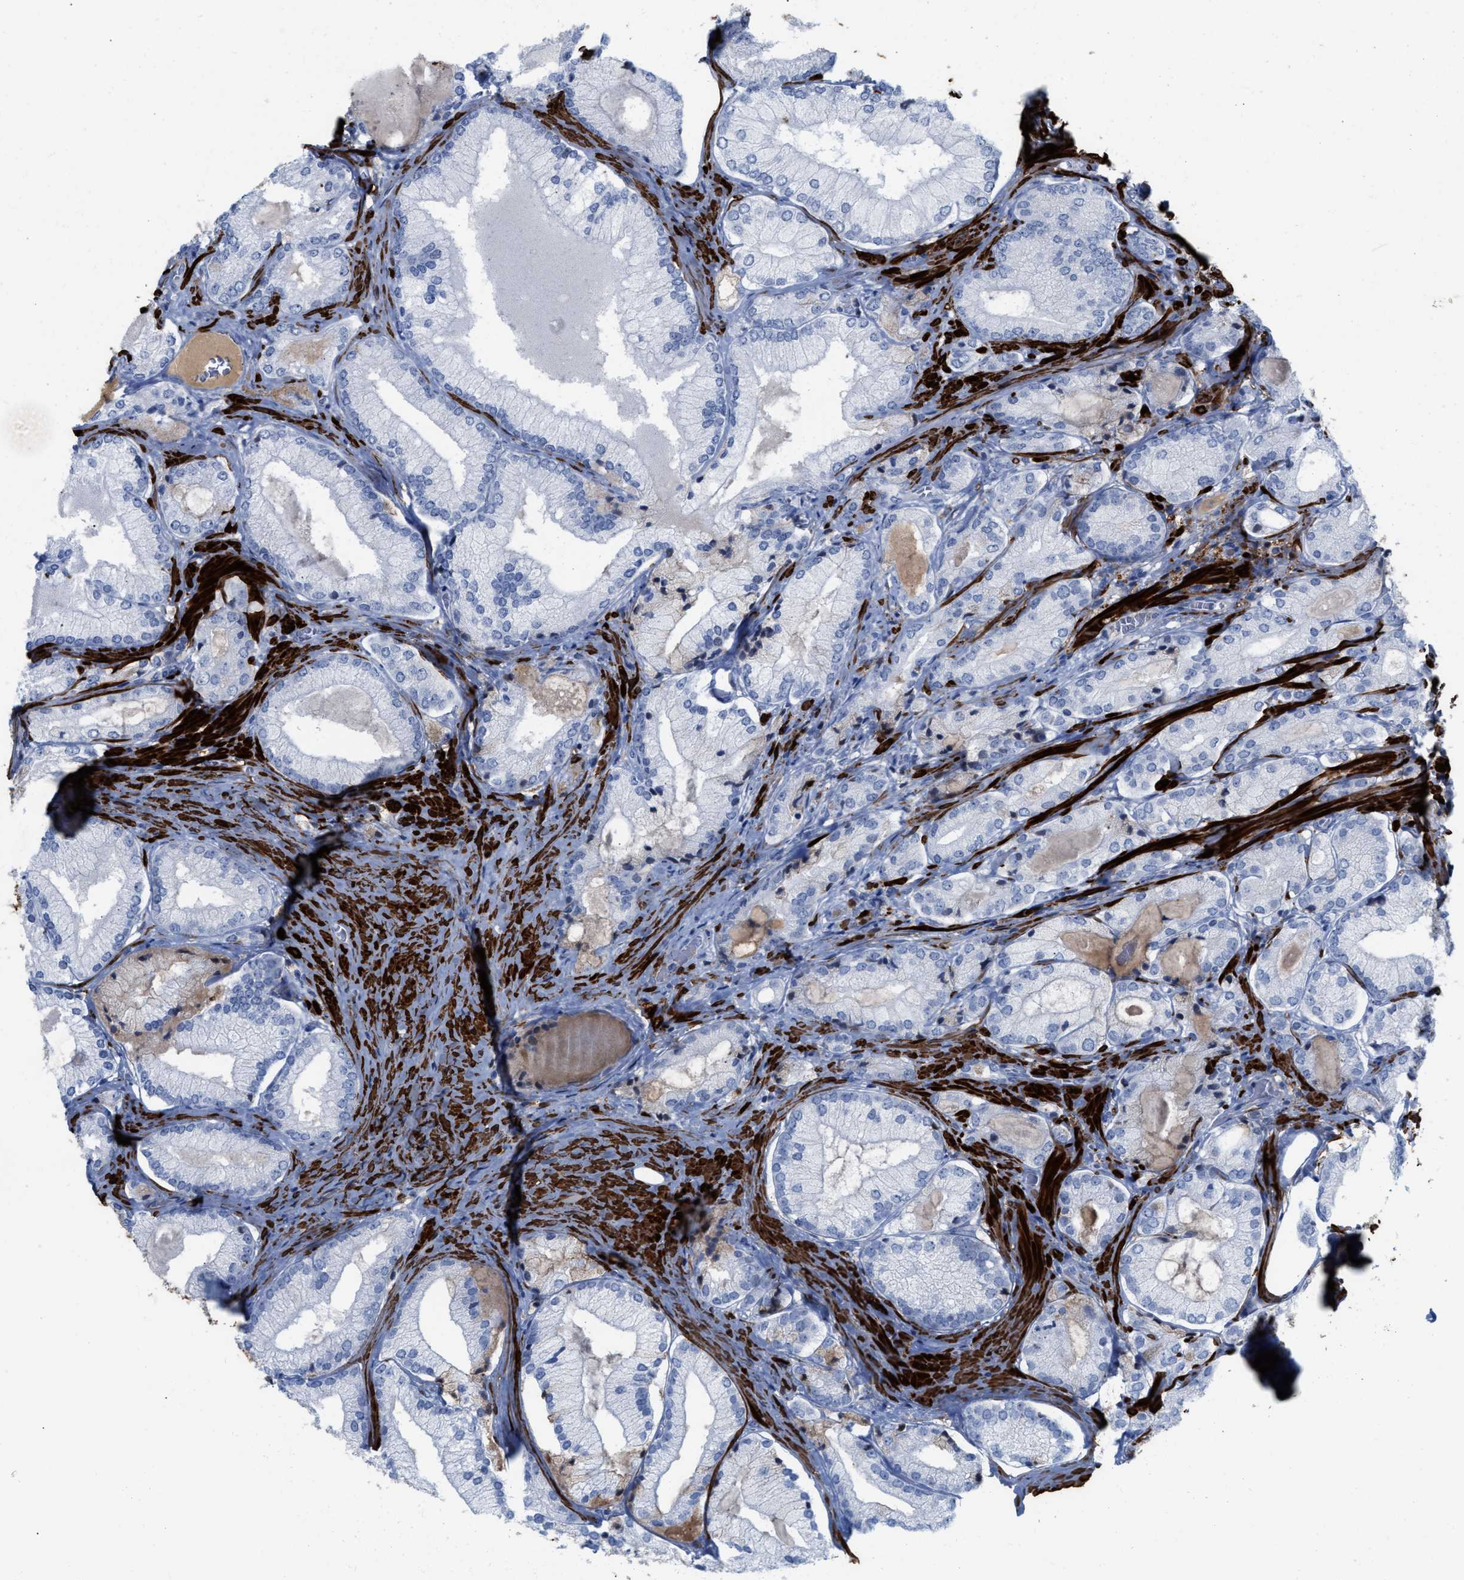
{"staining": {"intensity": "negative", "quantity": "none", "location": "none"}, "tissue": "prostate cancer", "cell_type": "Tumor cells", "image_type": "cancer", "snomed": [{"axis": "morphology", "description": "Adenocarcinoma, Low grade"}, {"axis": "topography", "description": "Prostate"}], "caption": "There is no significant positivity in tumor cells of prostate cancer.", "gene": "TAGLN", "patient": {"sex": "male", "age": 65}}